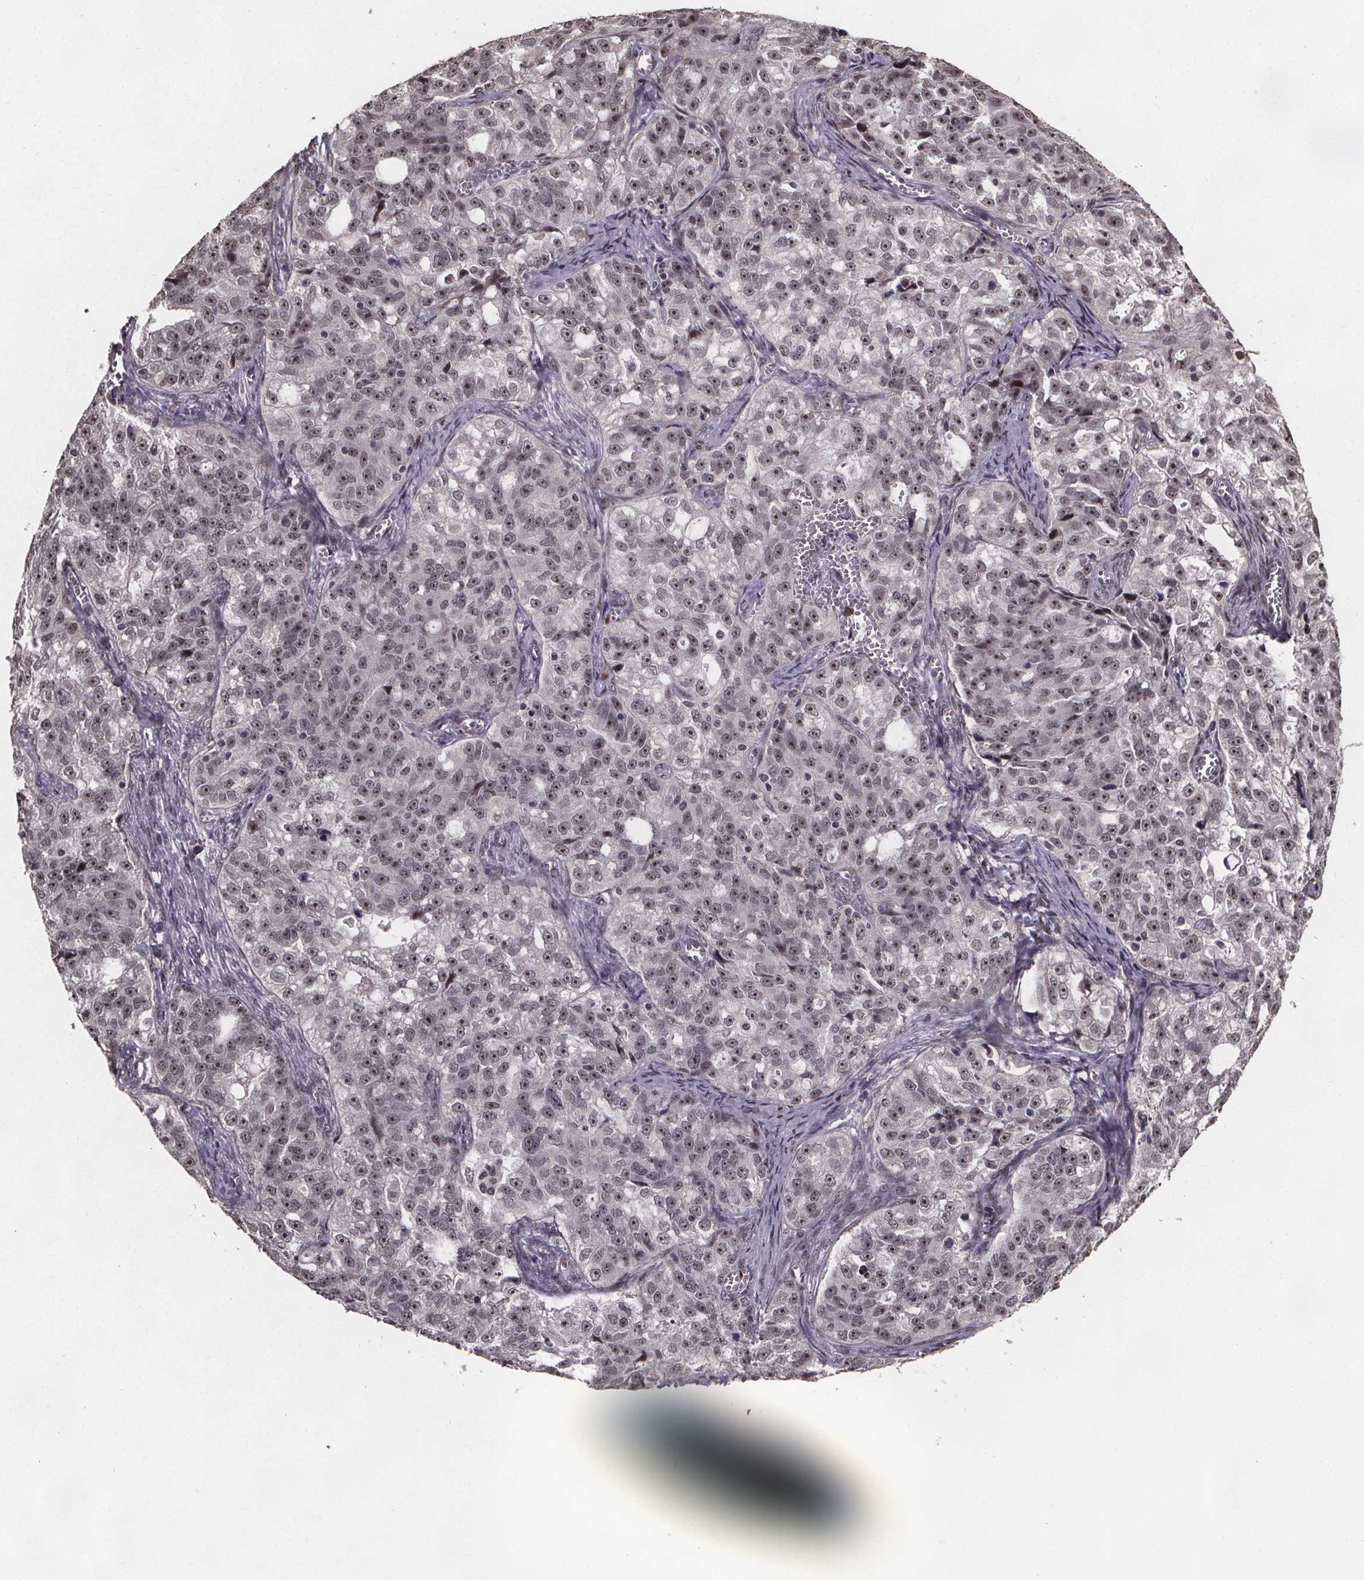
{"staining": {"intensity": "moderate", "quantity": ">75%", "location": "nuclear"}, "tissue": "ovarian cancer", "cell_type": "Tumor cells", "image_type": "cancer", "snomed": [{"axis": "morphology", "description": "Cystadenocarcinoma, serous, NOS"}, {"axis": "topography", "description": "Ovary"}], "caption": "A brown stain labels moderate nuclear positivity of a protein in human serous cystadenocarcinoma (ovarian) tumor cells.", "gene": "U2SURP", "patient": {"sex": "female", "age": 51}}